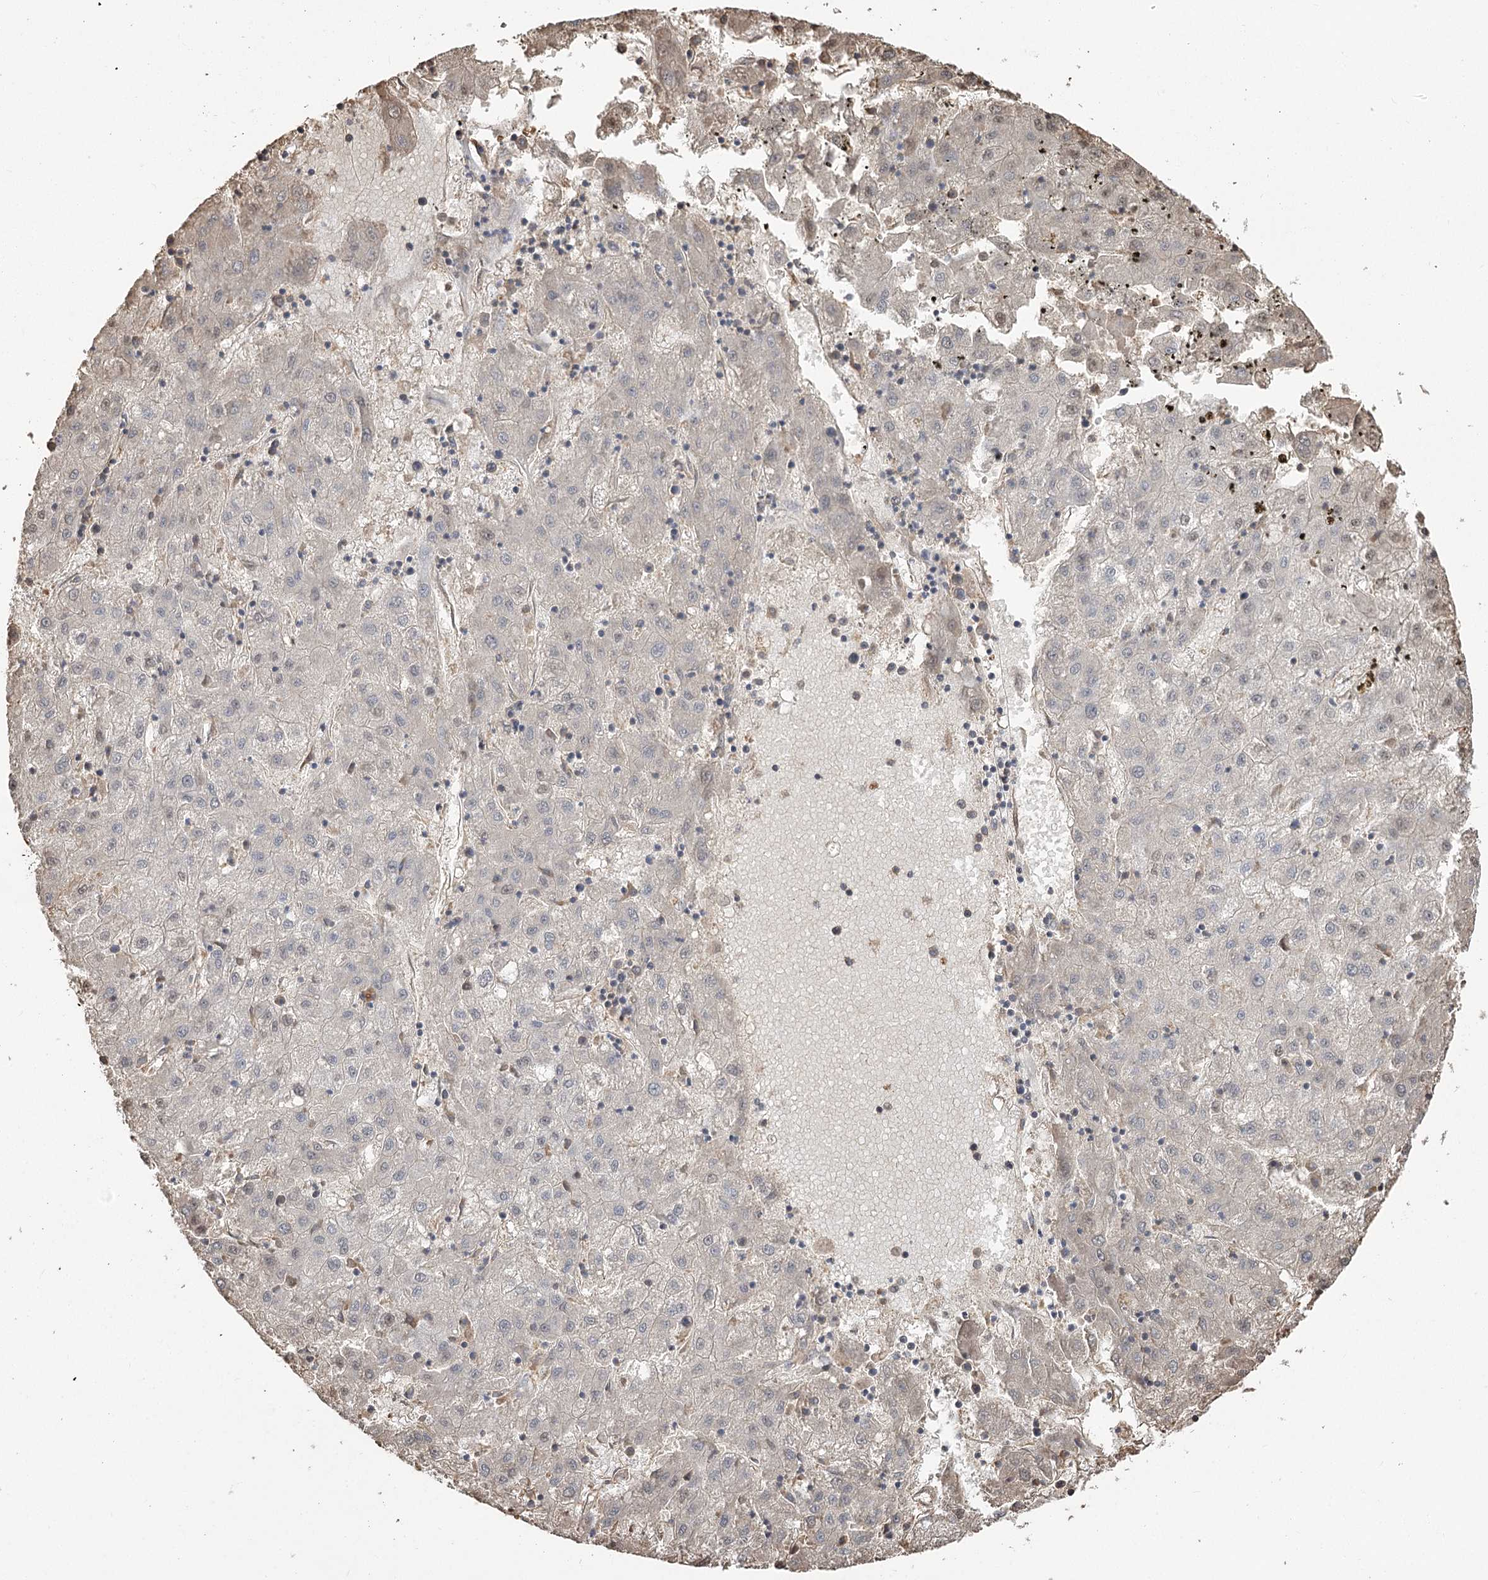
{"staining": {"intensity": "negative", "quantity": "none", "location": "none"}, "tissue": "liver cancer", "cell_type": "Tumor cells", "image_type": "cancer", "snomed": [{"axis": "morphology", "description": "Carcinoma, Hepatocellular, NOS"}, {"axis": "topography", "description": "Liver"}], "caption": "A high-resolution micrograph shows IHC staining of liver cancer (hepatocellular carcinoma), which shows no significant staining in tumor cells.", "gene": "PLCH1", "patient": {"sex": "male", "age": 72}}